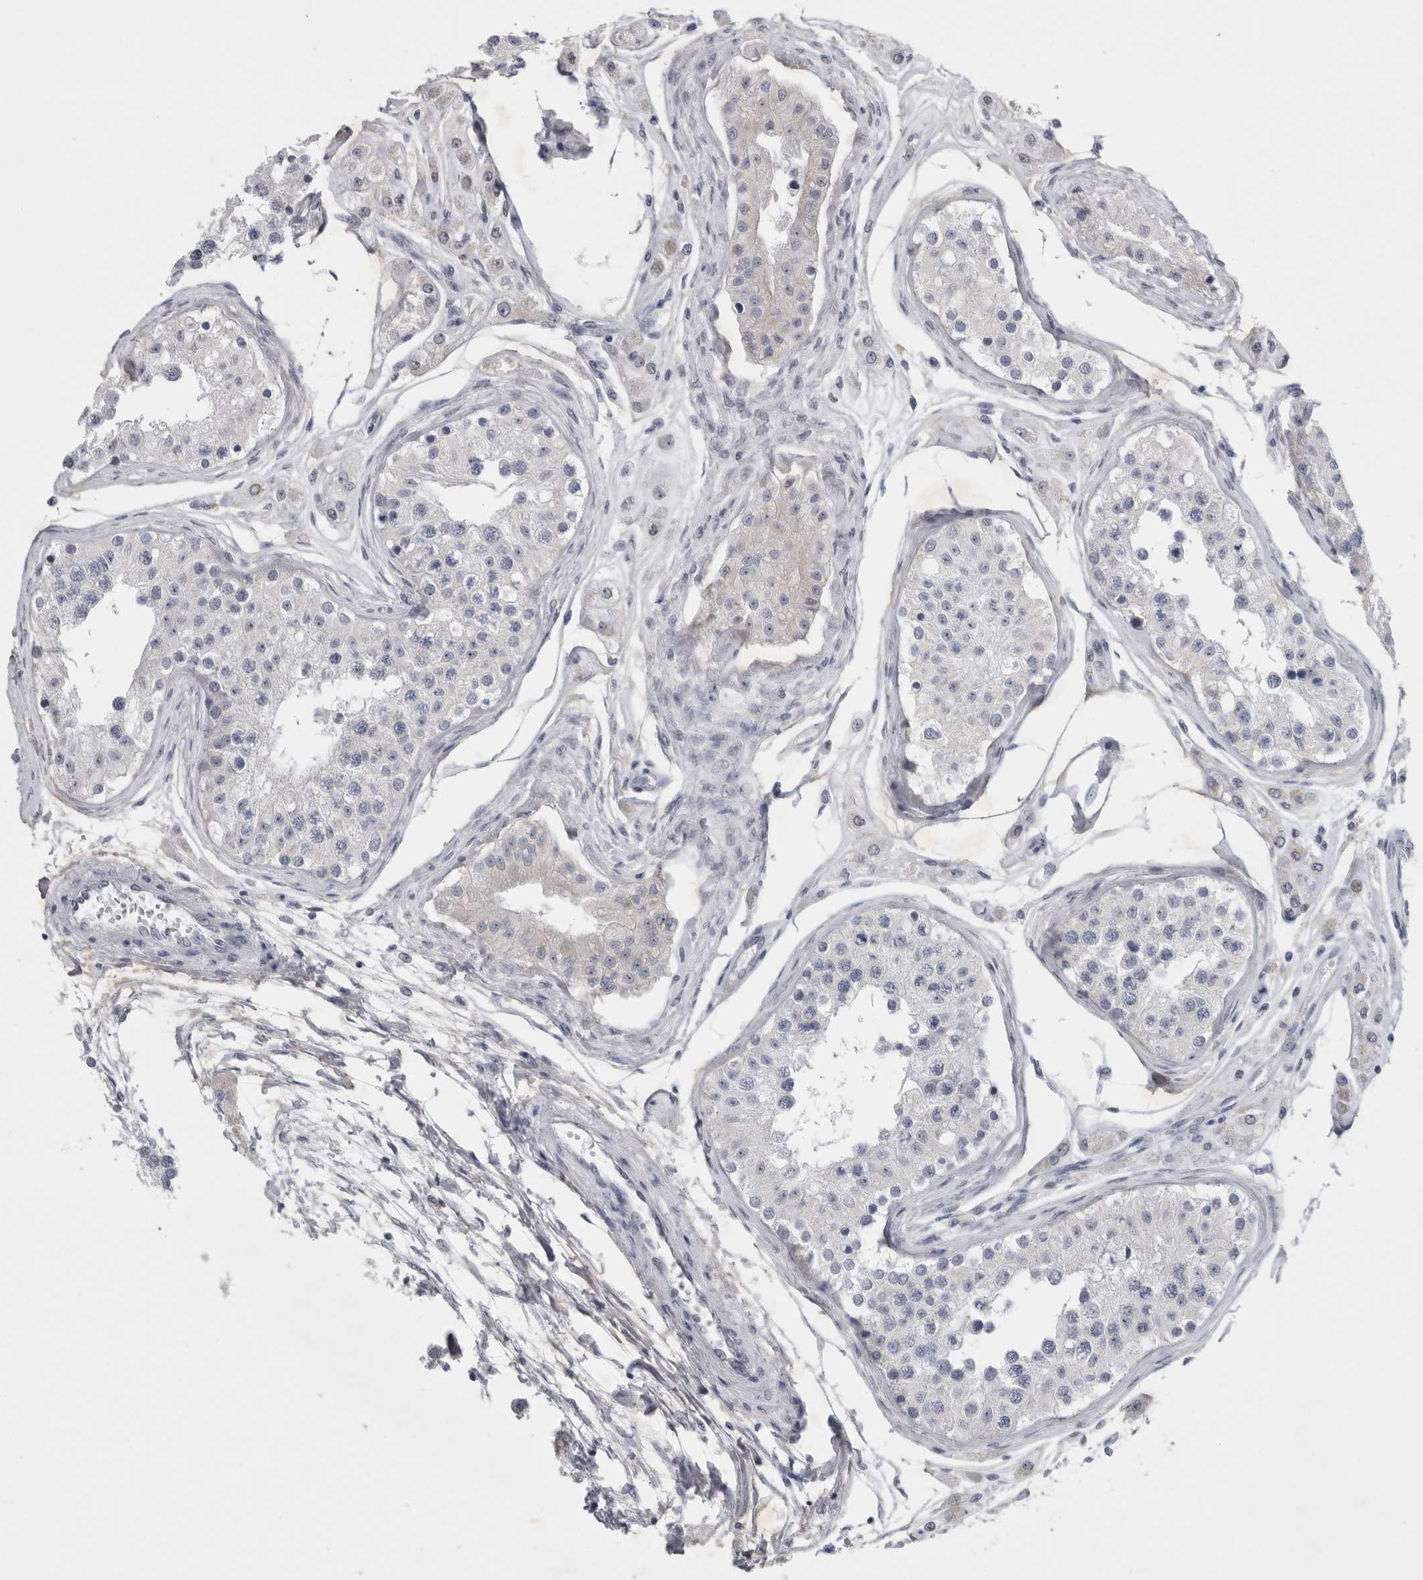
{"staining": {"intensity": "negative", "quantity": "none", "location": "none"}, "tissue": "testis", "cell_type": "Cells in seminiferous ducts", "image_type": "normal", "snomed": [{"axis": "morphology", "description": "Normal tissue, NOS"}, {"axis": "morphology", "description": "Adenocarcinoma, metastatic, NOS"}, {"axis": "topography", "description": "Testis"}], "caption": "The image demonstrates no significant expression in cells in seminiferous ducts of testis. (Brightfield microscopy of DAB IHC at high magnification).", "gene": "FXYD7", "patient": {"sex": "male", "age": 26}}